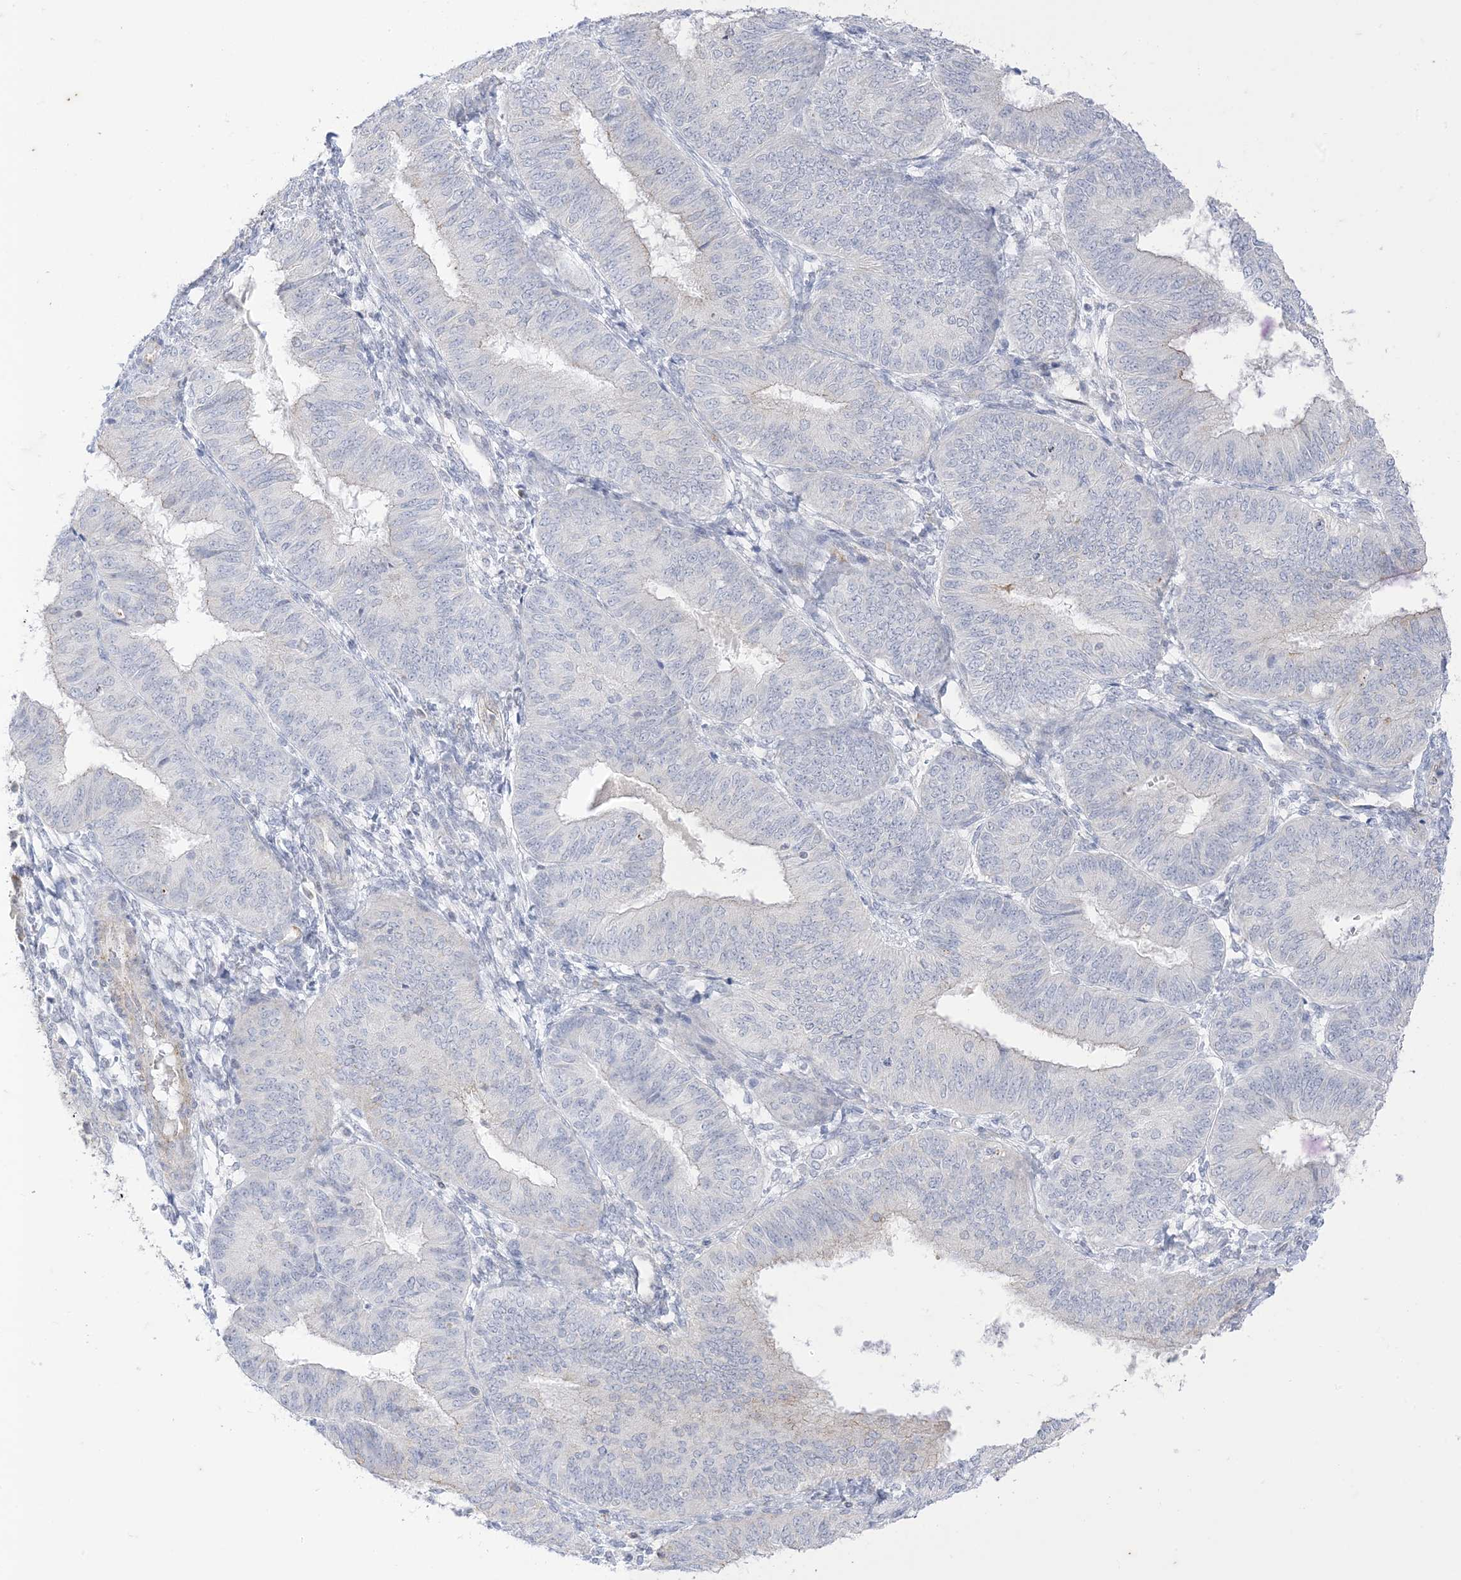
{"staining": {"intensity": "negative", "quantity": "none", "location": "none"}, "tissue": "endometrial cancer", "cell_type": "Tumor cells", "image_type": "cancer", "snomed": [{"axis": "morphology", "description": "Adenocarcinoma, NOS"}, {"axis": "topography", "description": "Endometrium"}], "caption": "Tumor cells are negative for brown protein staining in endometrial adenocarcinoma.", "gene": "RAC1", "patient": {"sex": "female", "age": 58}}